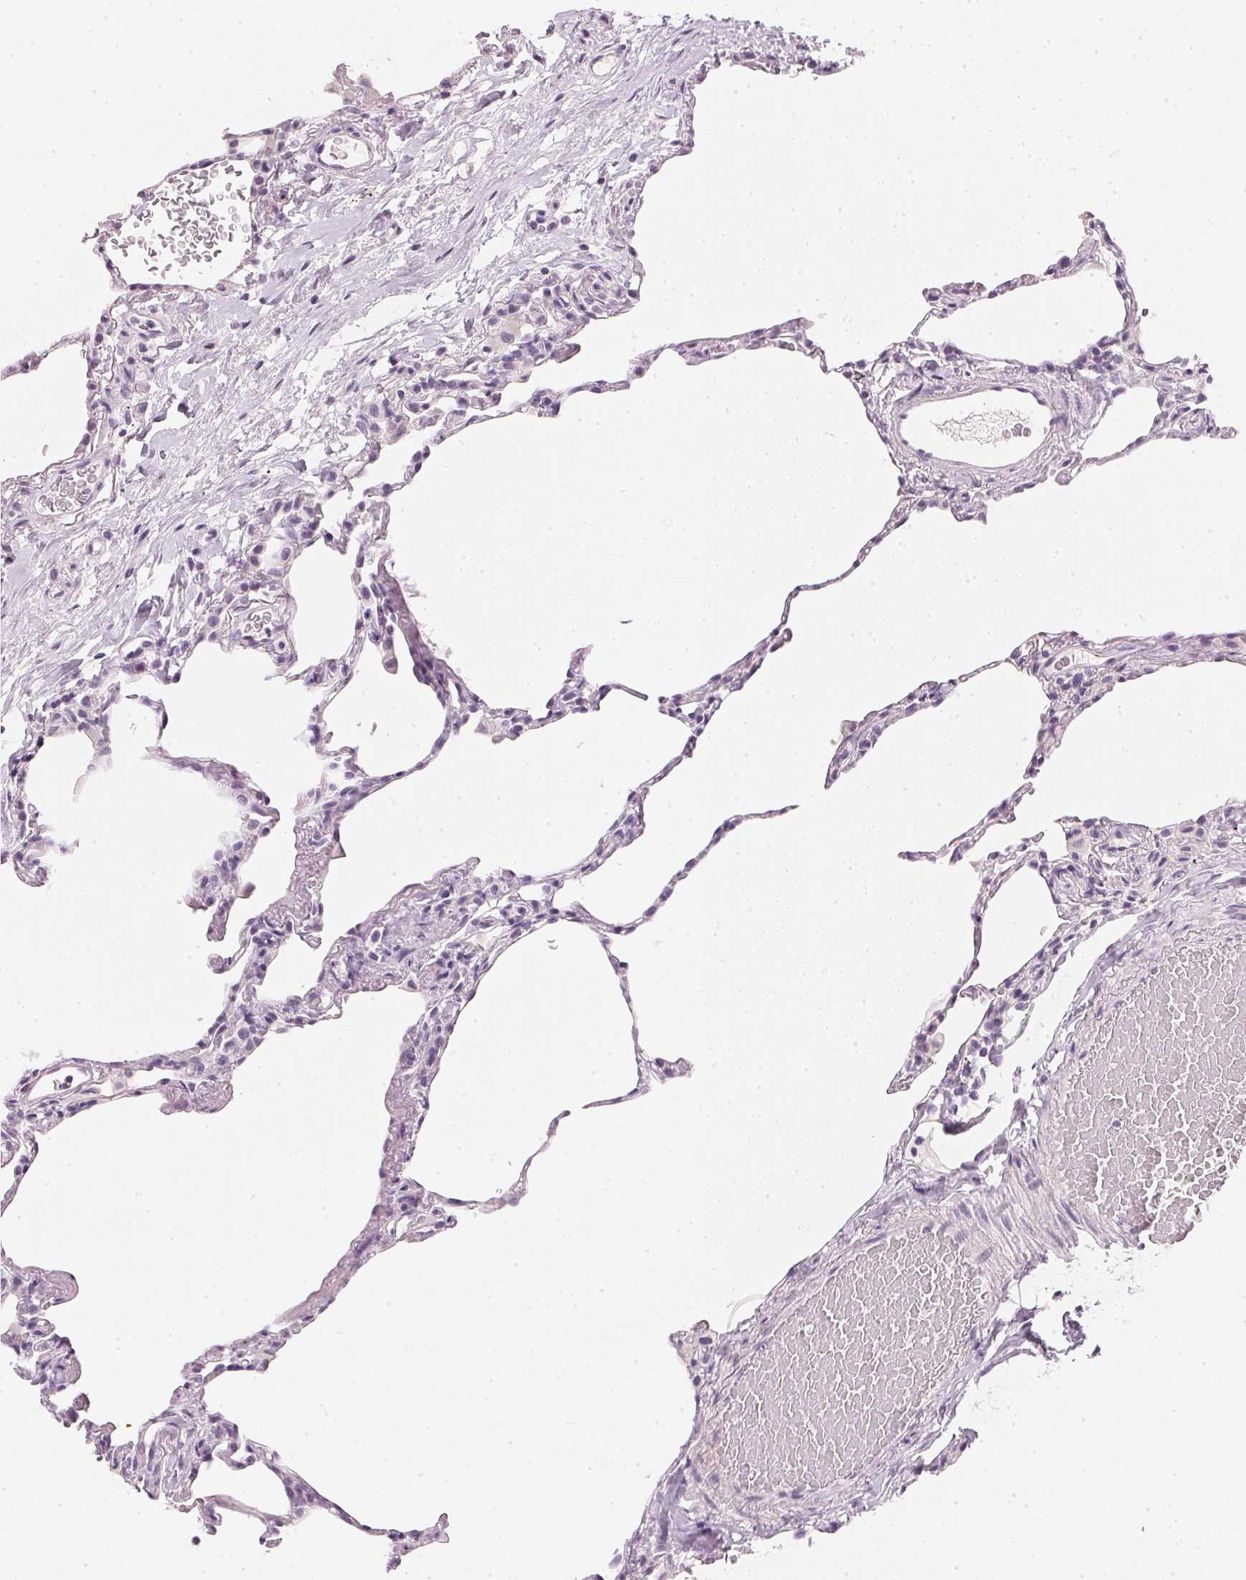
{"staining": {"intensity": "negative", "quantity": "none", "location": "none"}, "tissue": "lung", "cell_type": "Alveolar cells", "image_type": "normal", "snomed": [{"axis": "morphology", "description": "Normal tissue, NOS"}, {"axis": "topography", "description": "Lung"}], "caption": "A high-resolution photomicrograph shows IHC staining of normal lung, which displays no significant expression in alveolar cells.", "gene": "CHST4", "patient": {"sex": "female", "age": 57}}